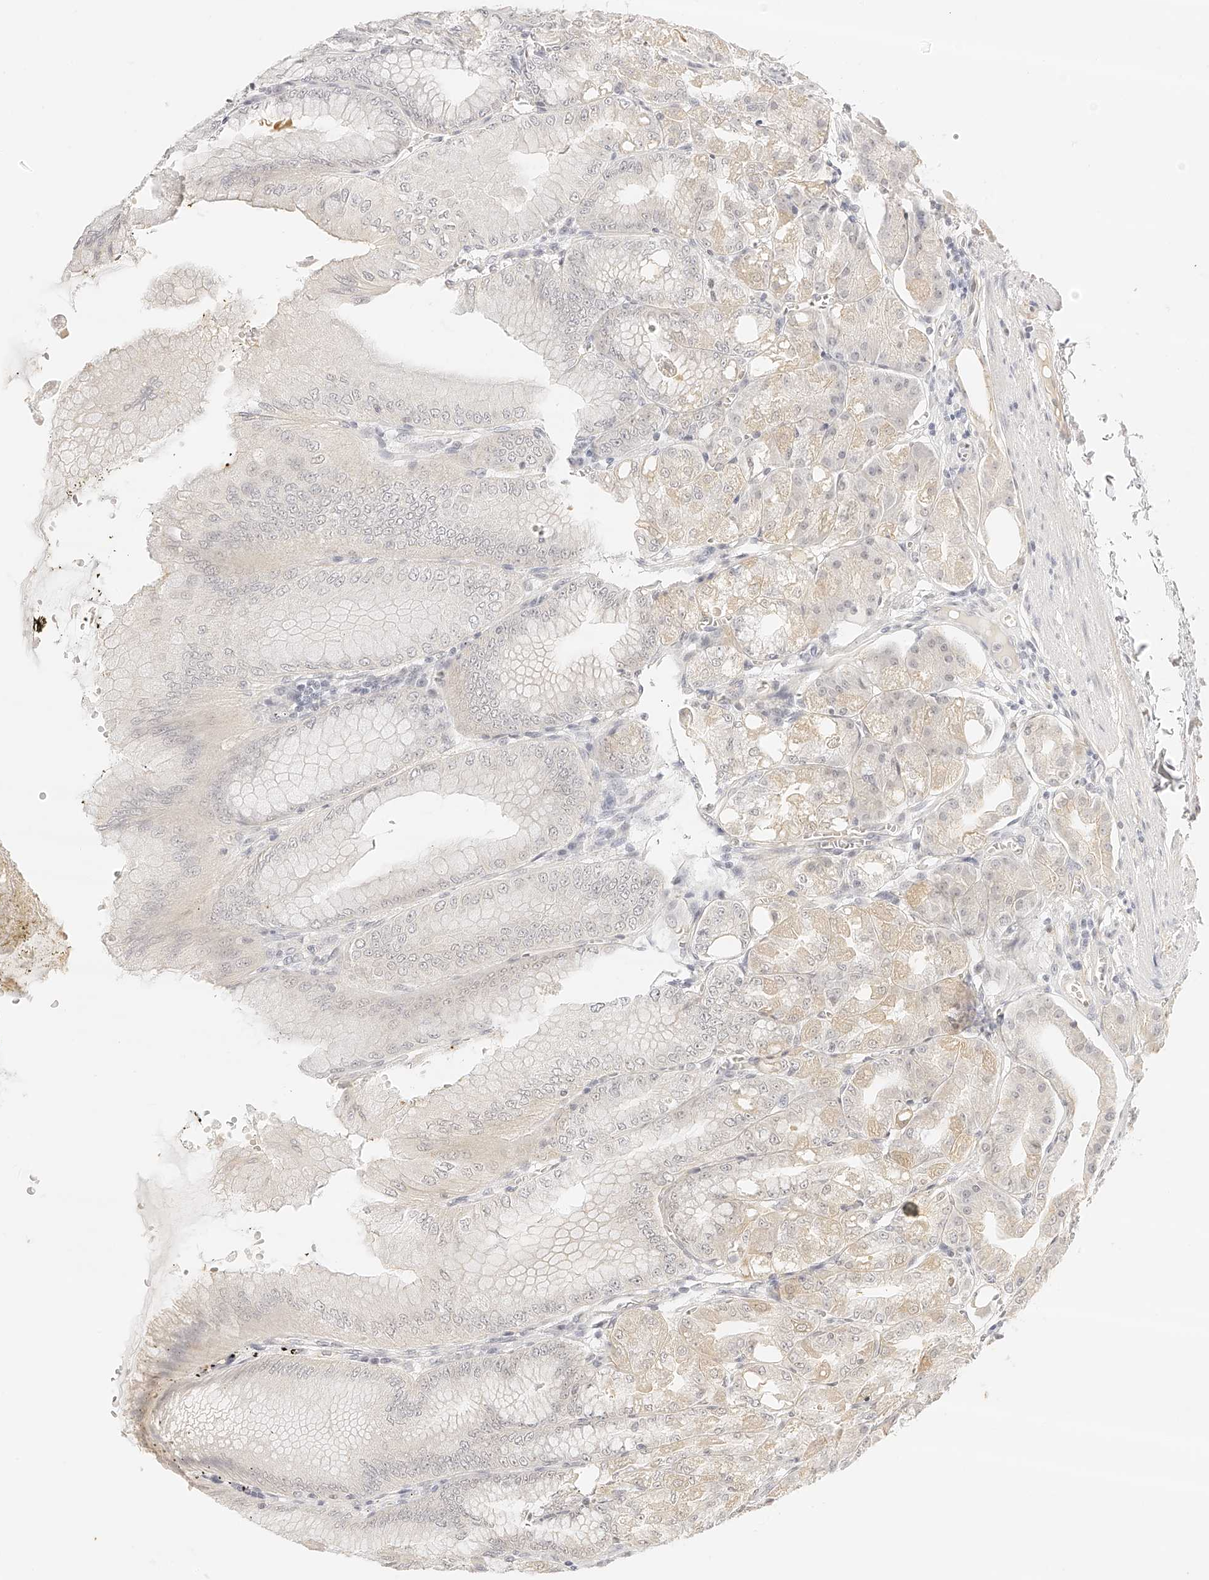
{"staining": {"intensity": "weak", "quantity": "25%-75%", "location": "cytoplasmic/membranous"}, "tissue": "stomach", "cell_type": "Glandular cells", "image_type": "normal", "snomed": [{"axis": "morphology", "description": "Normal tissue, NOS"}, {"axis": "topography", "description": "Stomach, lower"}], "caption": "Immunohistochemistry (DAB (3,3'-diaminobenzidine)) staining of benign stomach exhibits weak cytoplasmic/membranous protein expression in approximately 25%-75% of glandular cells.", "gene": "ZFP69", "patient": {"sex": "male", "age": 71}}